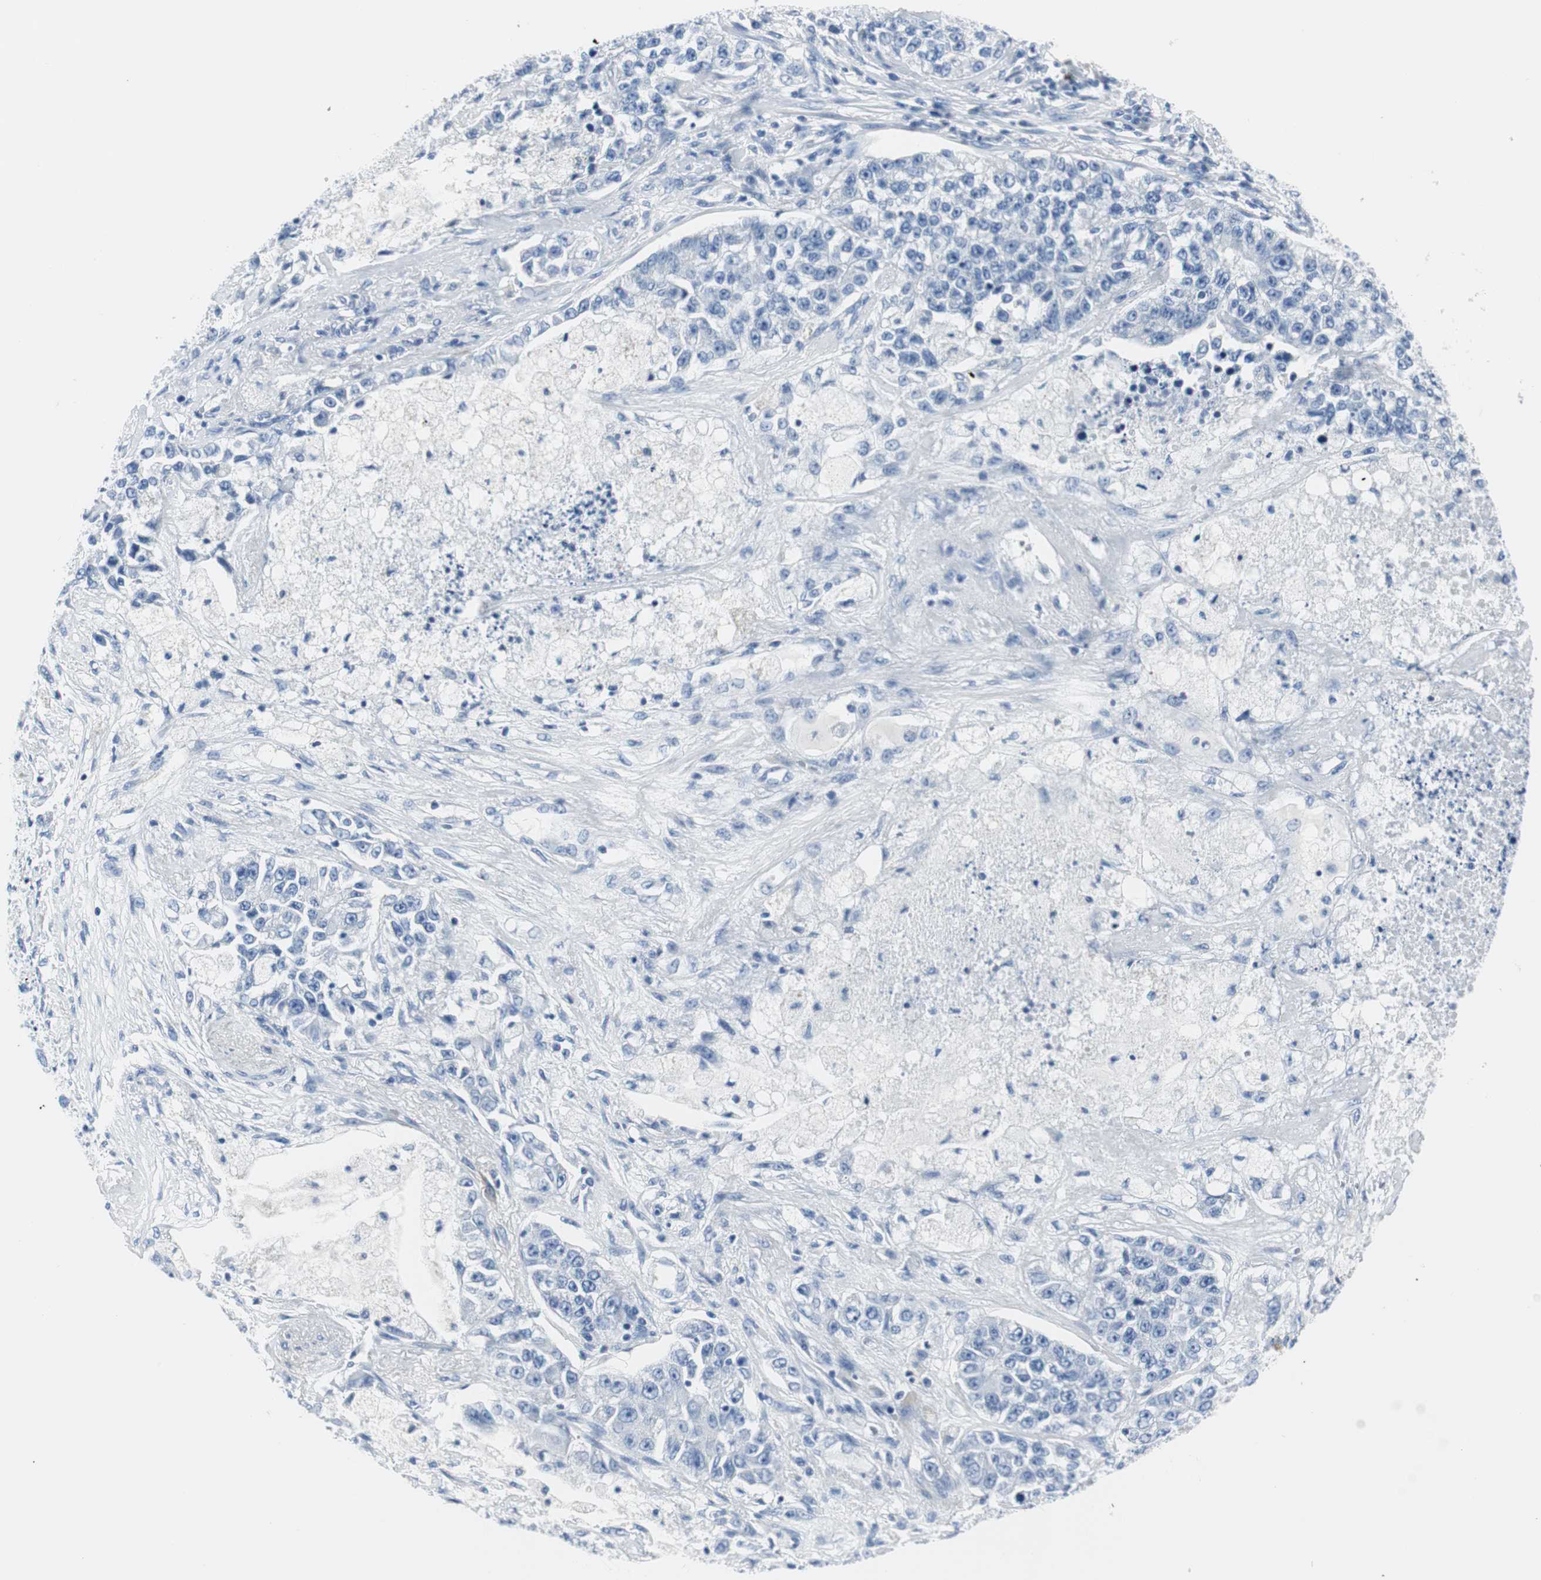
{"staining": {"intensity": "negative", "quantity": "none", "location": "none"}, "tissue": "lung cancer", "cell_type": "Tumor cells", "image_type": "cancer", "snomed": [{"axis": "morphology", "description": "Adenocarcinoma, NOS"}, {"axis": "topography", "description": "Lung"}], "caption": "This is a image of IHC staining of lung cancer (adenocarcinoma), which shows no staining in tumor cells.", "gene": "GAP43", "patient": {"sex": "male", "age": 49}}